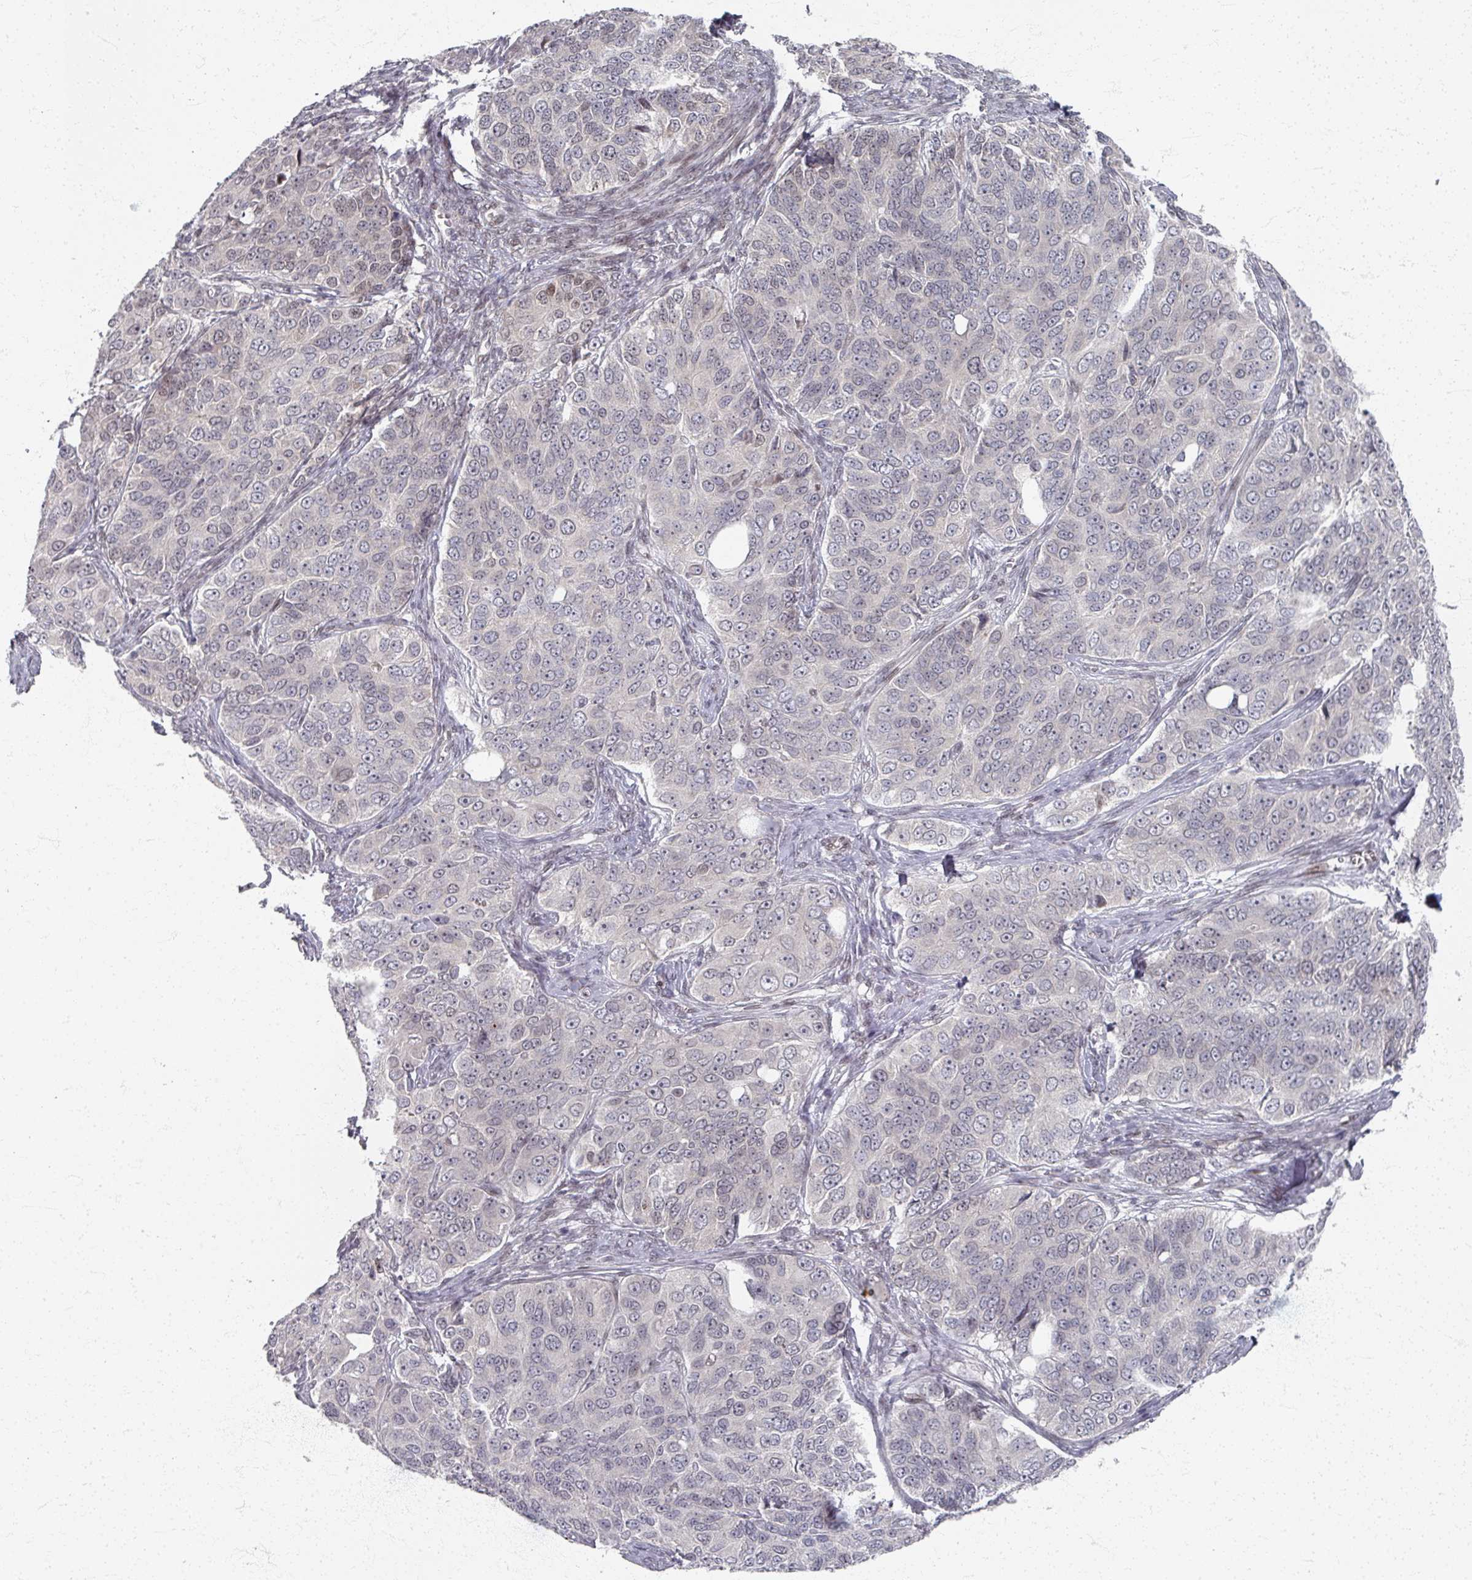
{"staining": {"intensity": "weak", "quantity": "<25%", "location": "nuclear"}, "tissue": "ovarian cancer", "cell_type": "Tumor cells", "image_type": "cancer", "snomed": [{"axis": "morphology", "description": "Carcinoma, endometroid"}, {"axis": "topography", "description": "Ovary"}], "caption": "Micrograph shows no significant protein positivity in tumor cells of ovarian endometroid carcinoma.", "gene": "PSKH1", "patient": {"sex": "female", "age": 51}}